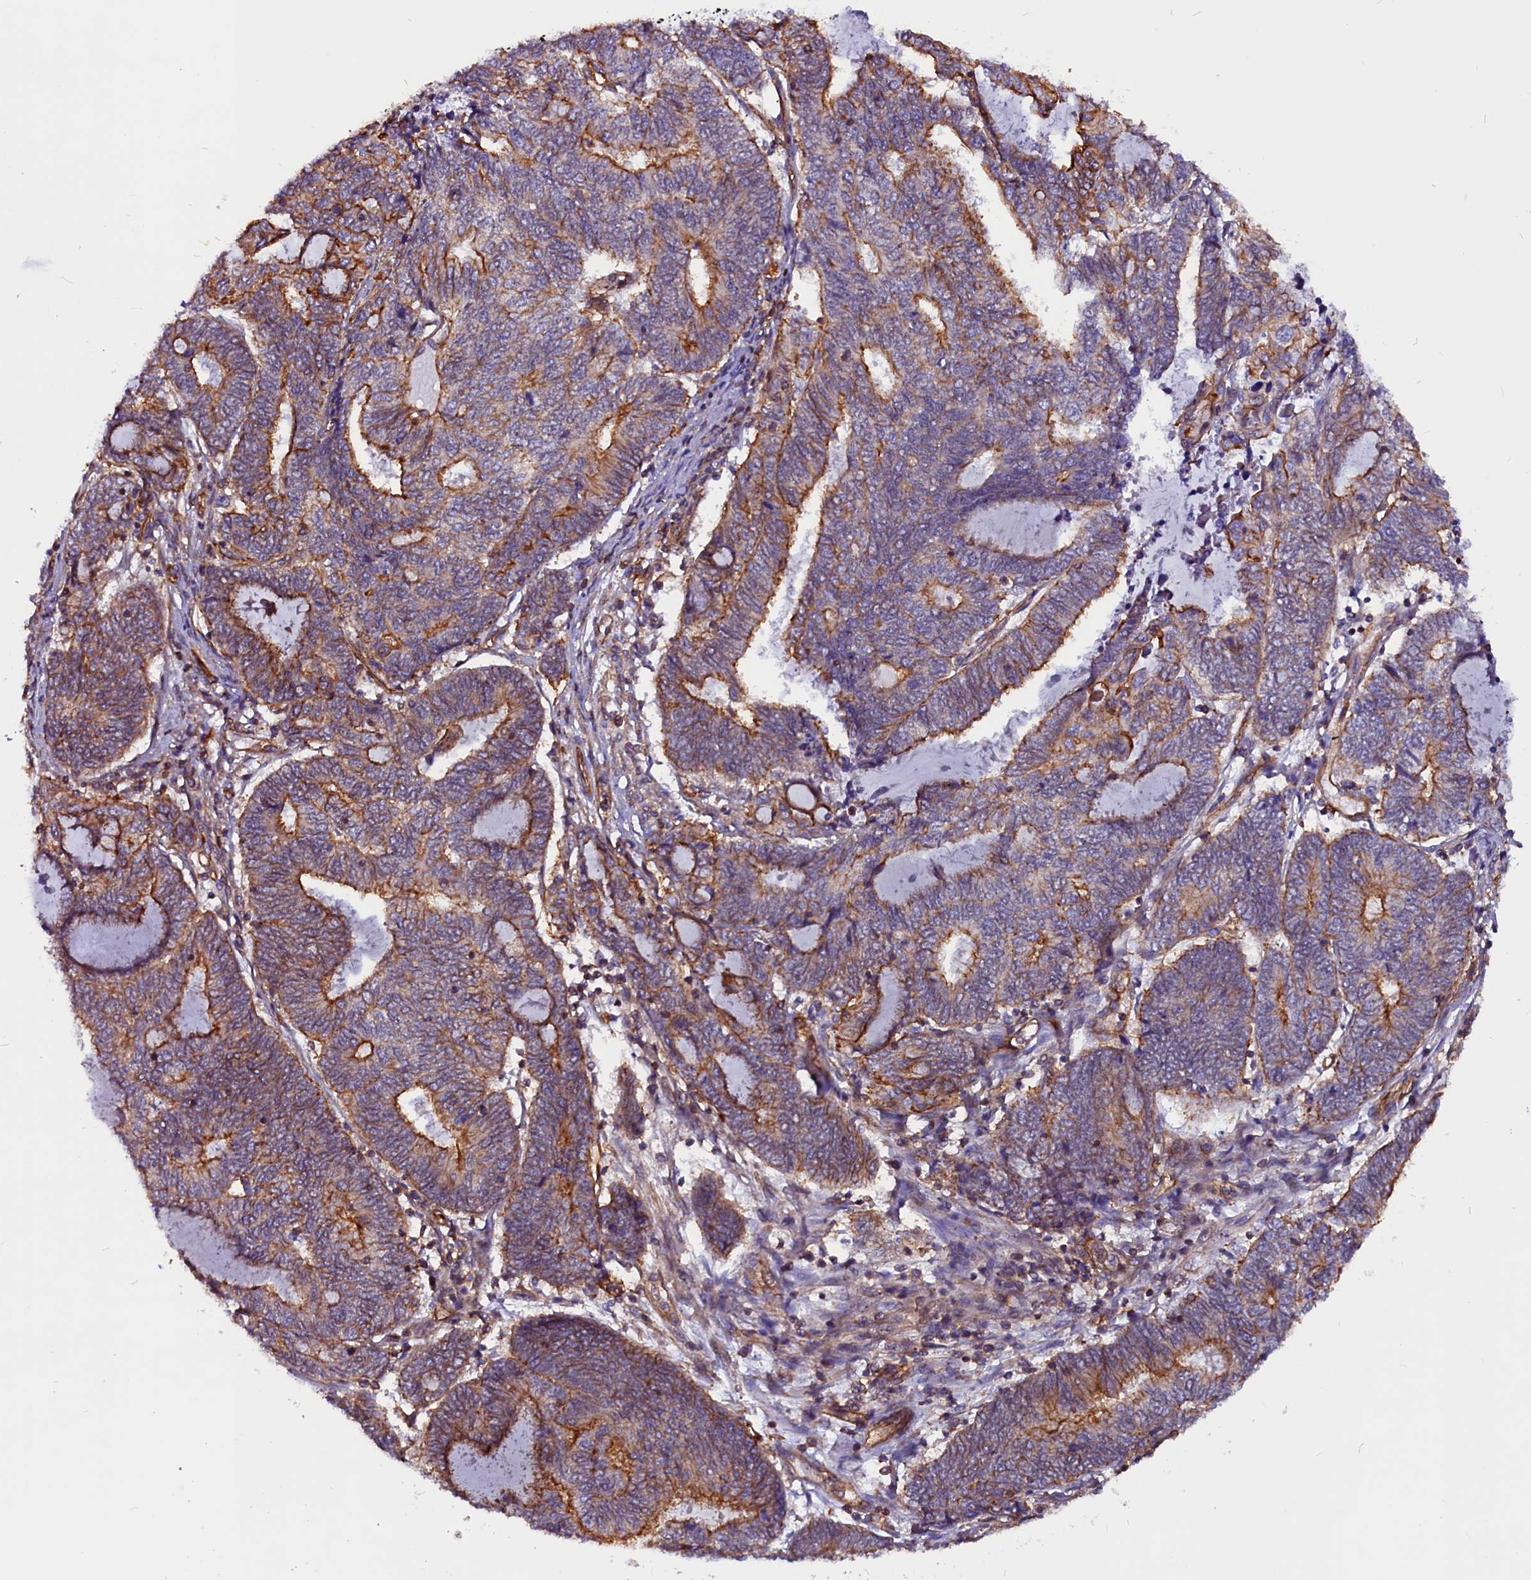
{"staining": {"intensity": "moderate", "quantity": "25%-75%", "location": "cytoplasmic/membranous"}, "tissue": "endometrial cancer", "cell_type": "Tumor cells", "image_type": "cancer", "snomed": [{"axis": "morphology", "description": "Adenocarcinoma, NOS"}, {"axis": "topography", "description": "Uterus"}, {"axis": "topography", "description": "Endometrium"}], "caption": "Immunohistochemical staining of endometrial adenocarcinoma demonstrates moderate cytoplasmic/membranous protein staining in approximately 25%-75% of tumor cells. The protein of interest is stained brown, and the nuclei are stained in blue (DAB (3,3'-diaminobenzidine) IHC with brightfield microscopy, high magnification).", "gene": "ZNF749", "patient": {"sex": "female", "age": 70}}